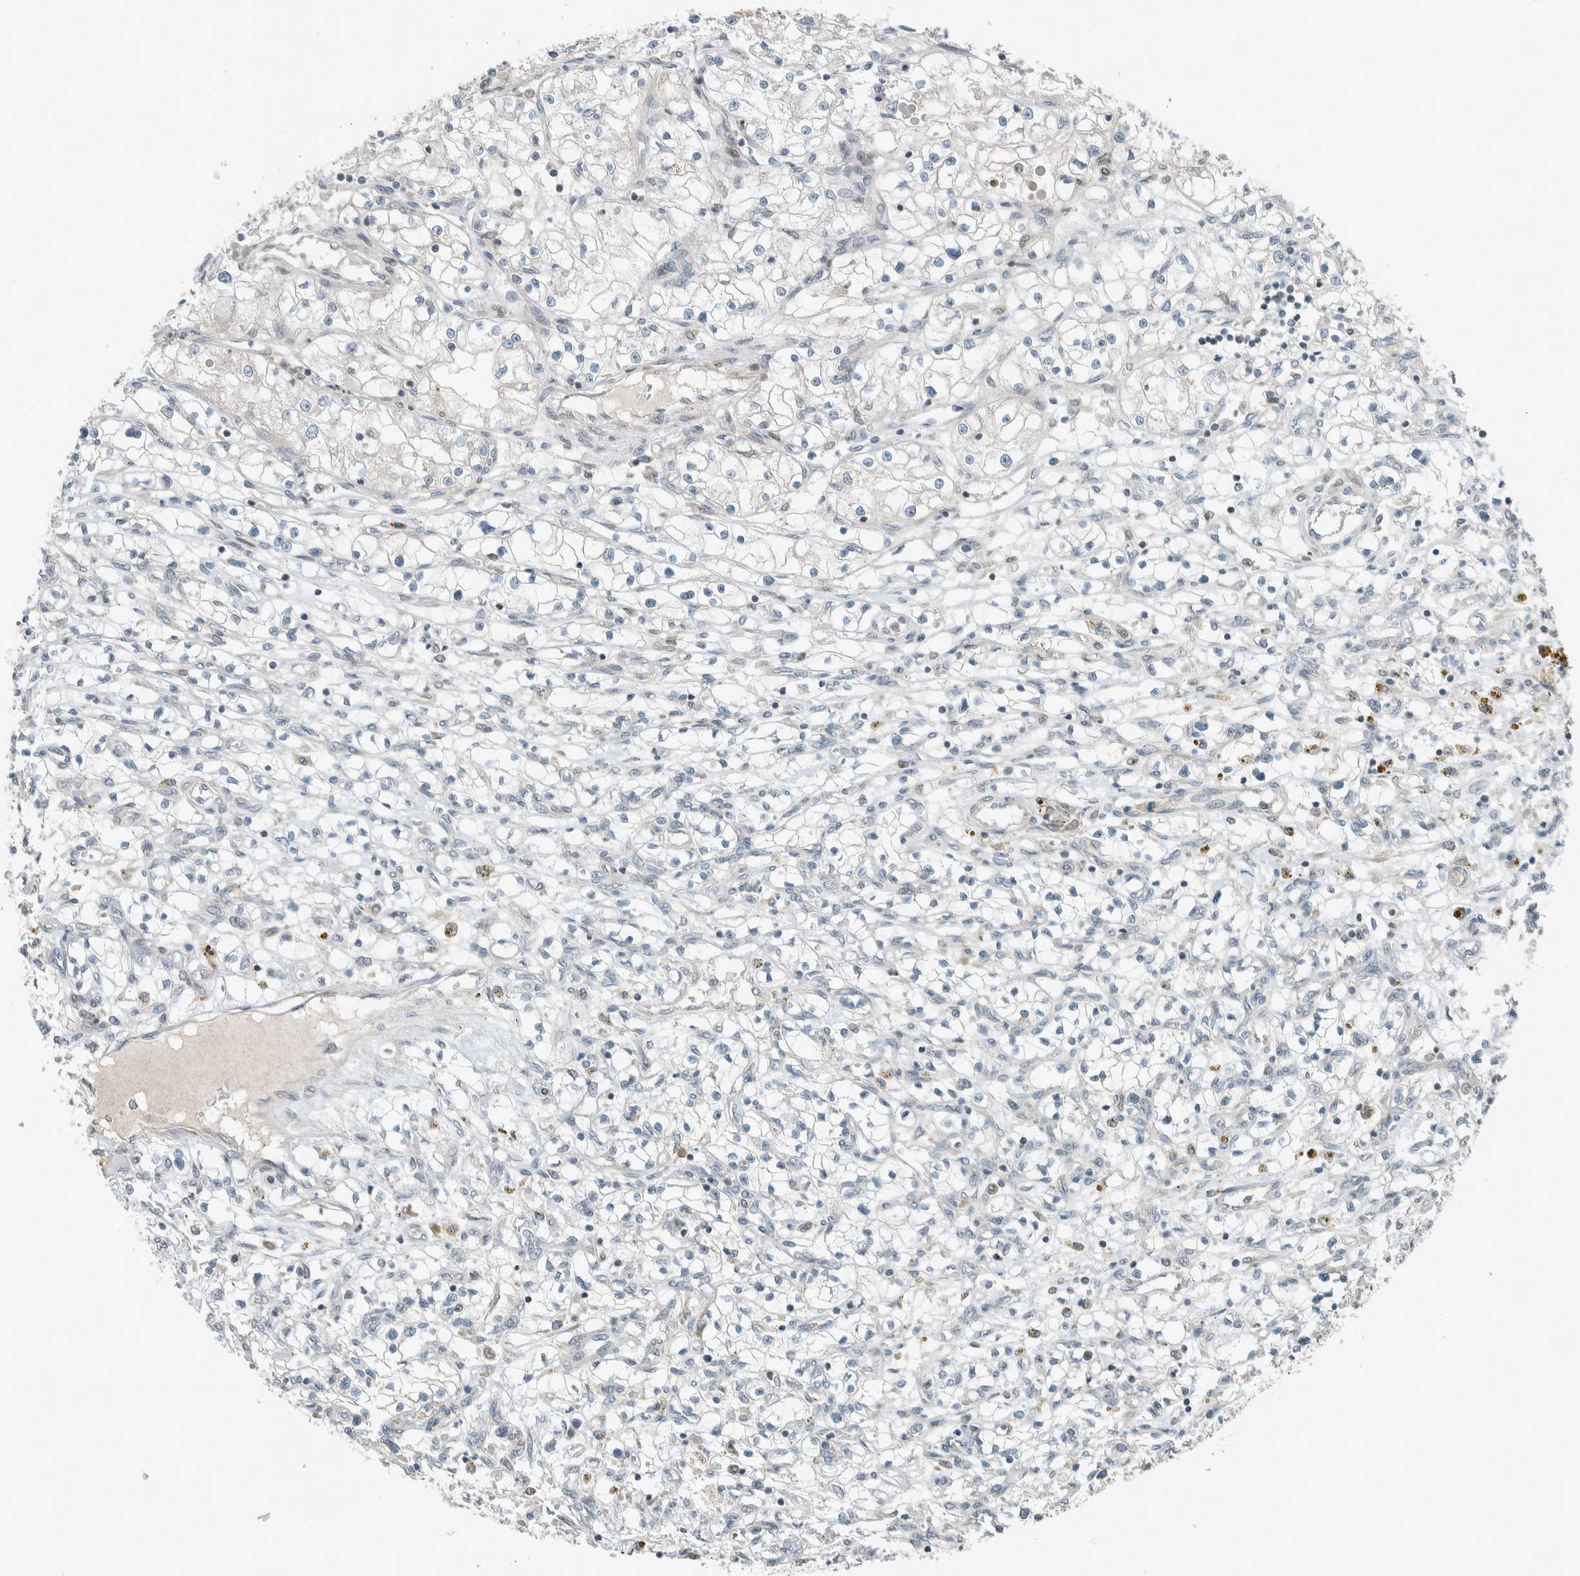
{"staining": {"intensity": "negative", "quantity": "none", "location": "none"}, "tissue": "renal cancer", "cell_type": "Tumor cells", "image_type": "cancer", "snomed": [{"axis": "morphology", "description": "Adenocarcinoma, NOS"}, {"axis": "topography", "description": "Kidney"}], "caption": "IHC histopathology image of neoplastic tissue: renal cancer (adenocarcinoma) stained with DAB (3,3'-diaminobenzidine) demonstrates no significant protein positivity in tumor cells. Brightfield microscopy of immunohistochemistry stained with DAB (3,3'-diaminobenzidine) (brown) and hematoxylin (blue), captured at high magnification.", "gene": "SEL1L", "patient": {"sex": "male", "age": 68}}